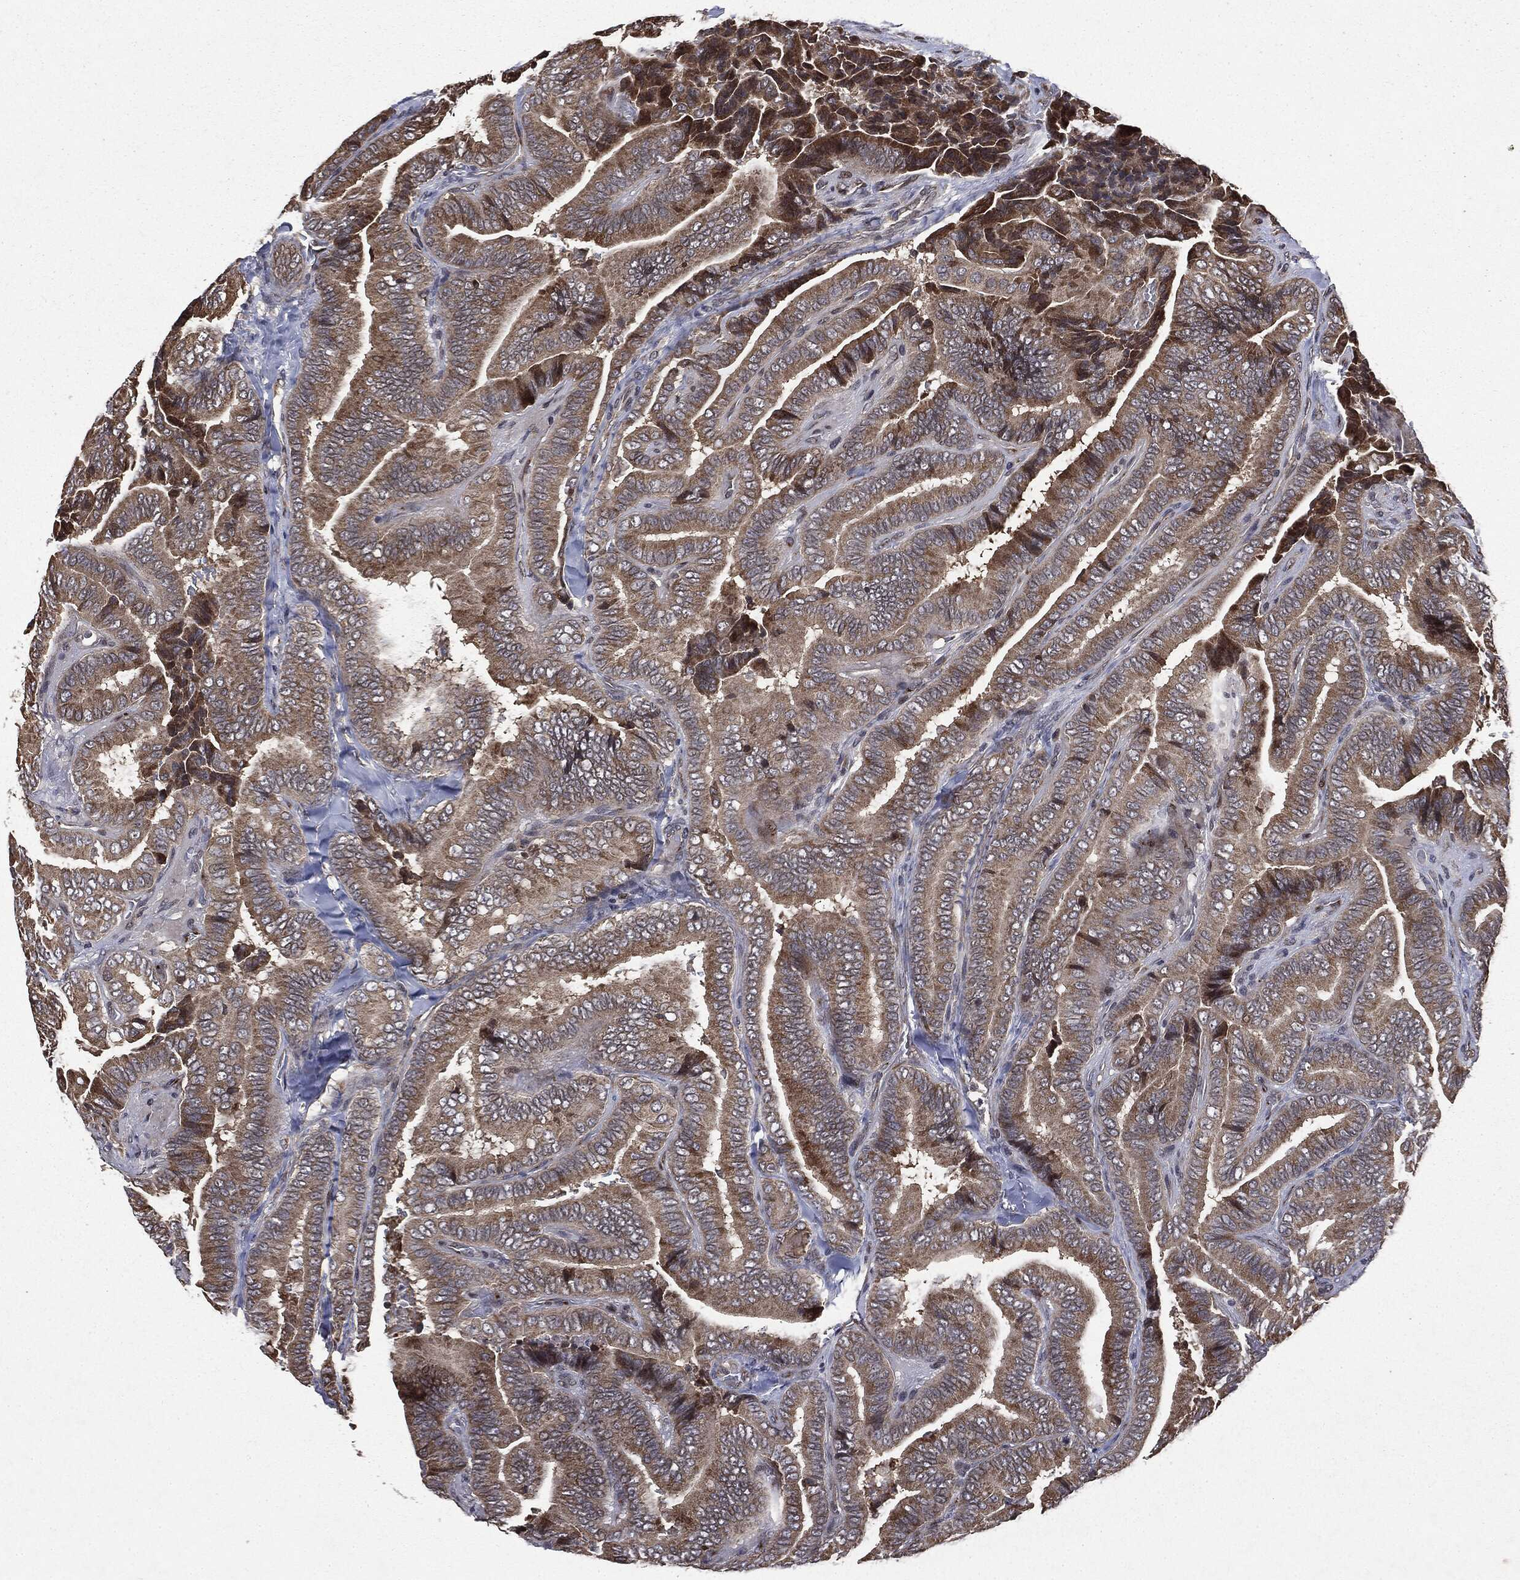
{"staining": {"intensity": "moderate", "quantity": ">75%", "location": "cytoplasmic/membranous"}, "tissue": "thyroid cancer", "cell_type": "Tumor cells", "image_type": "cancer", "snomed": [{"axis": "morphology", "description": "Papillary adenocarcinoma, NOS"}, {"axis": "topography", "description": "Thyroid gland"}], "caption": "High-power microscopy captured an immunohistochemistry (IHC) micrograph of papillary adenocarcinoma (thyroid), revealing moderate cytoplasmic/membranous staining in about >75% of tumor cells. (DAB IHC, brown staining for protein, blue staining for nuclei).", "gene": "PLPPR2", "patient": {"sex": "male", "age": 61}}